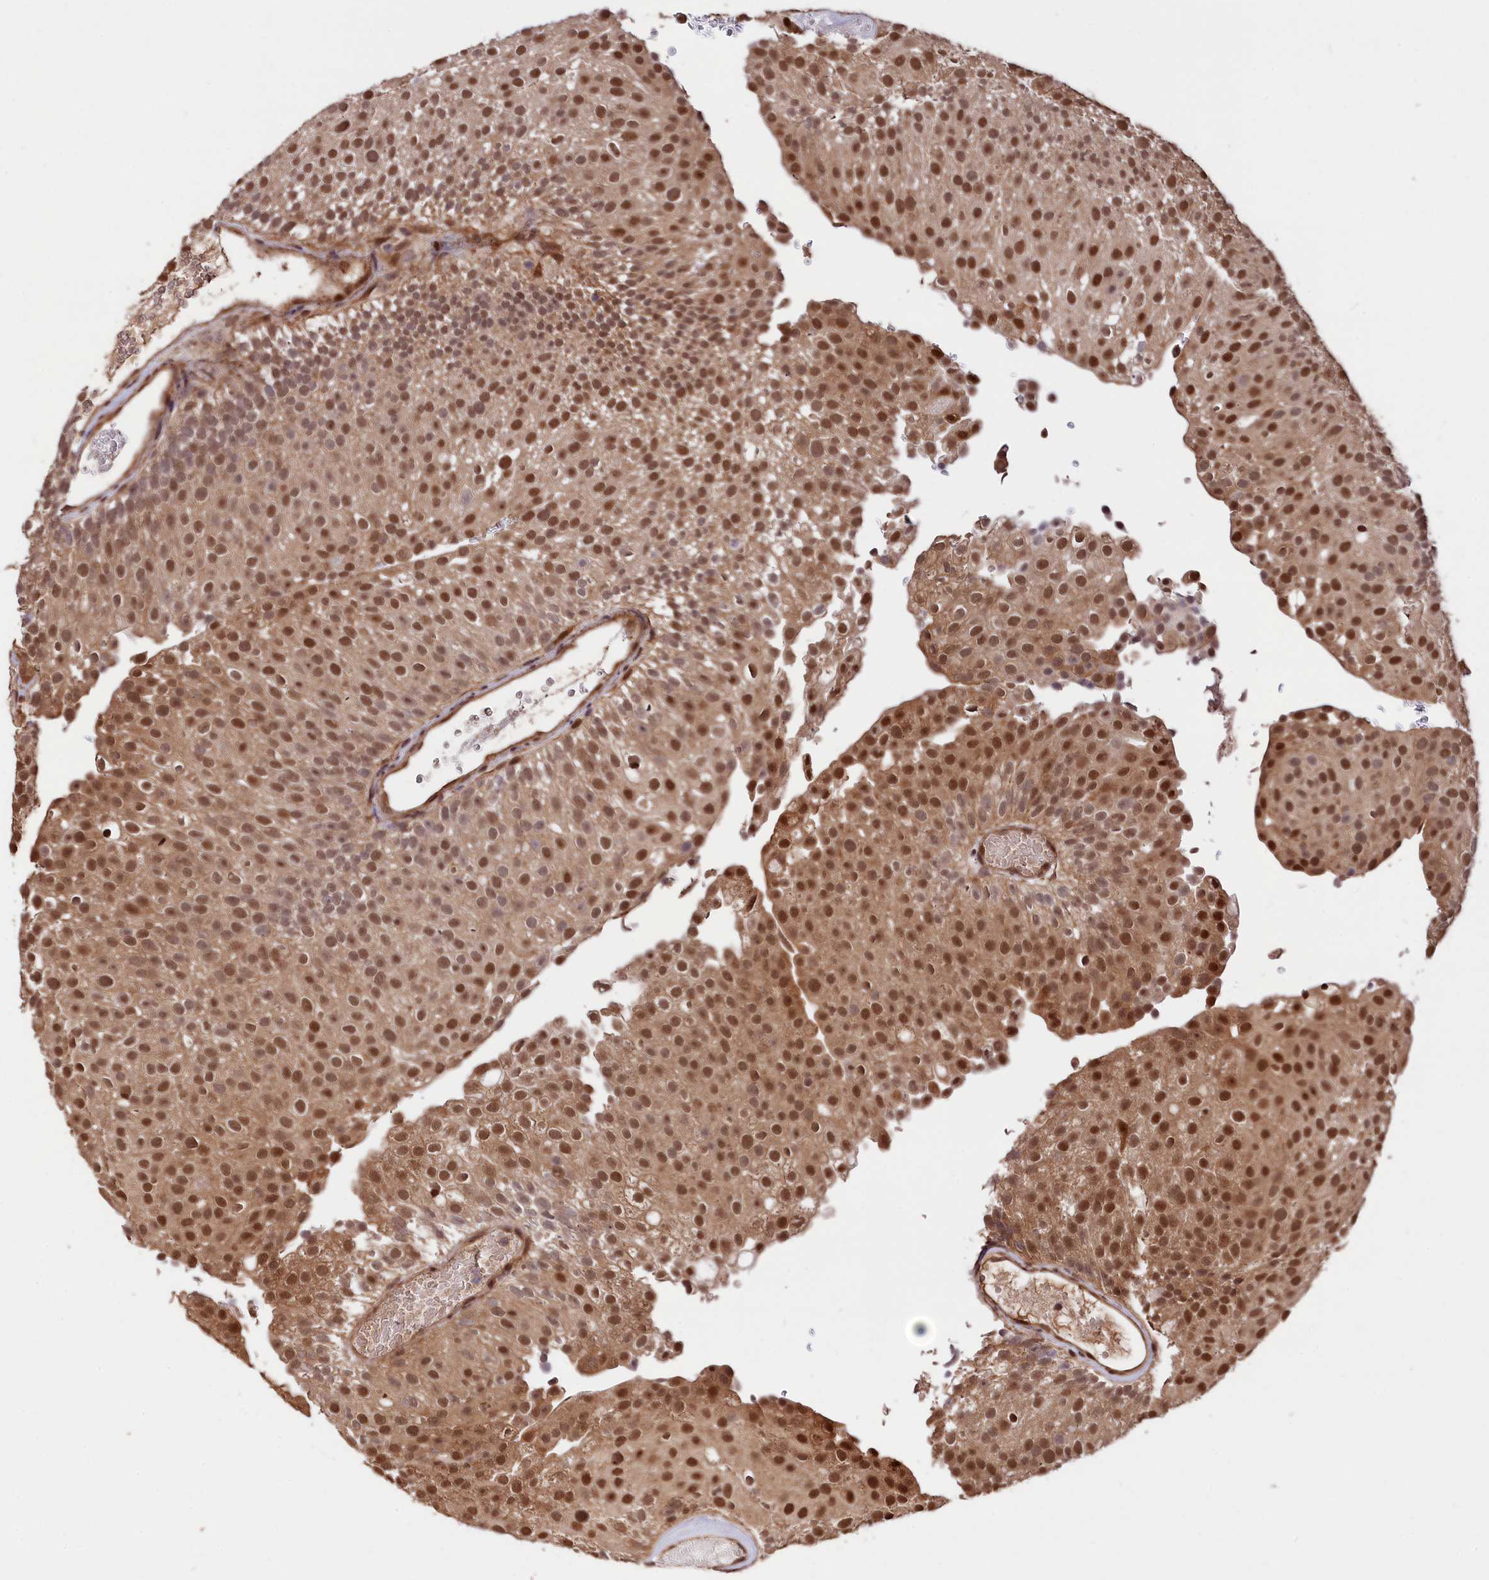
{"staining": {"intensity": "moderate", "quantity": ">75%", "location": "cytoplasmic/membranous,nuclear"}, "tissue": "urothelial cancer", "cell_type": "Tumor cells", "image_type": "cancer", "snomed": [{"axis": "morphology", "description": "Urothelial carcinoma, Low grade"}, {"axis": "topography", "description": "Urinary bladder"}], "caption": "The immunohistochemical stain highlights moderate cytoplasmic/membranous and nuclear expression in tumor cells of urothelial cancer tissue. The staining was performed using DAB to visualize the protein expression in brown, while the nuclei were stained in blue with hematoxylin (Magnification: 20x).", "gene": "ADRM1", "patient": {"sex": "male", "age": 78}}